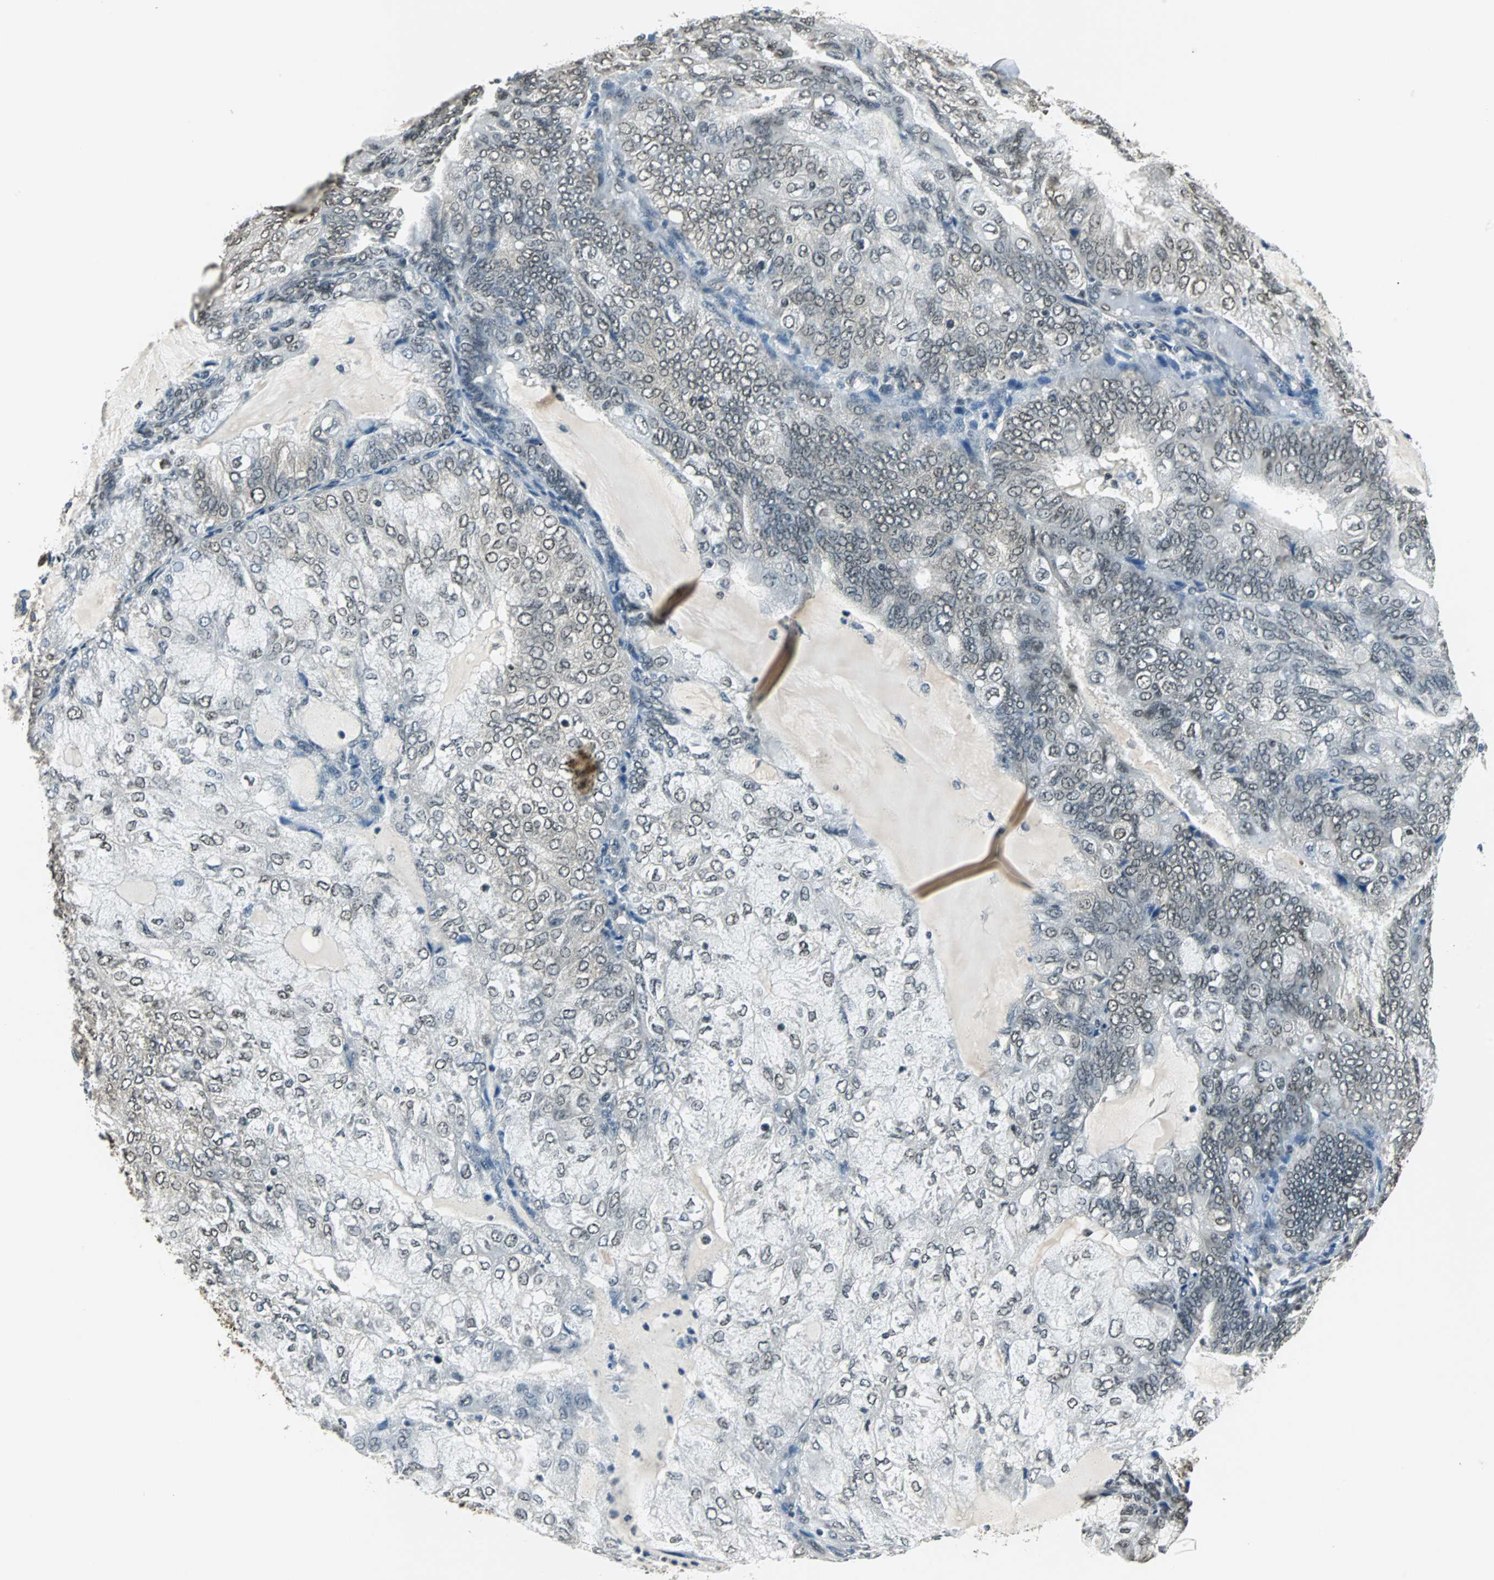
{"staining": {"intensity": "weak", "quantity": "25%-75%", "location": "cytoplasmic/membranous,nuclear"}, "tissue": "endometrial cancer", "cell_type": "Tumor cells", "image_type": "cancer", "snomed": [{"axis": "morphology", "description": "Adenocarcinoma, NOS"}, {"axis": "topography", "description": "Endometrium"}], "caption": "The image reveals a brown stain indicating the presence of a protein in the cytoplasmic/membranous and nuclear of tumor cells in endometrial adenocarcinoma.", "gene": "RBM14", "patient": {"sex": "female", "age": 81}}